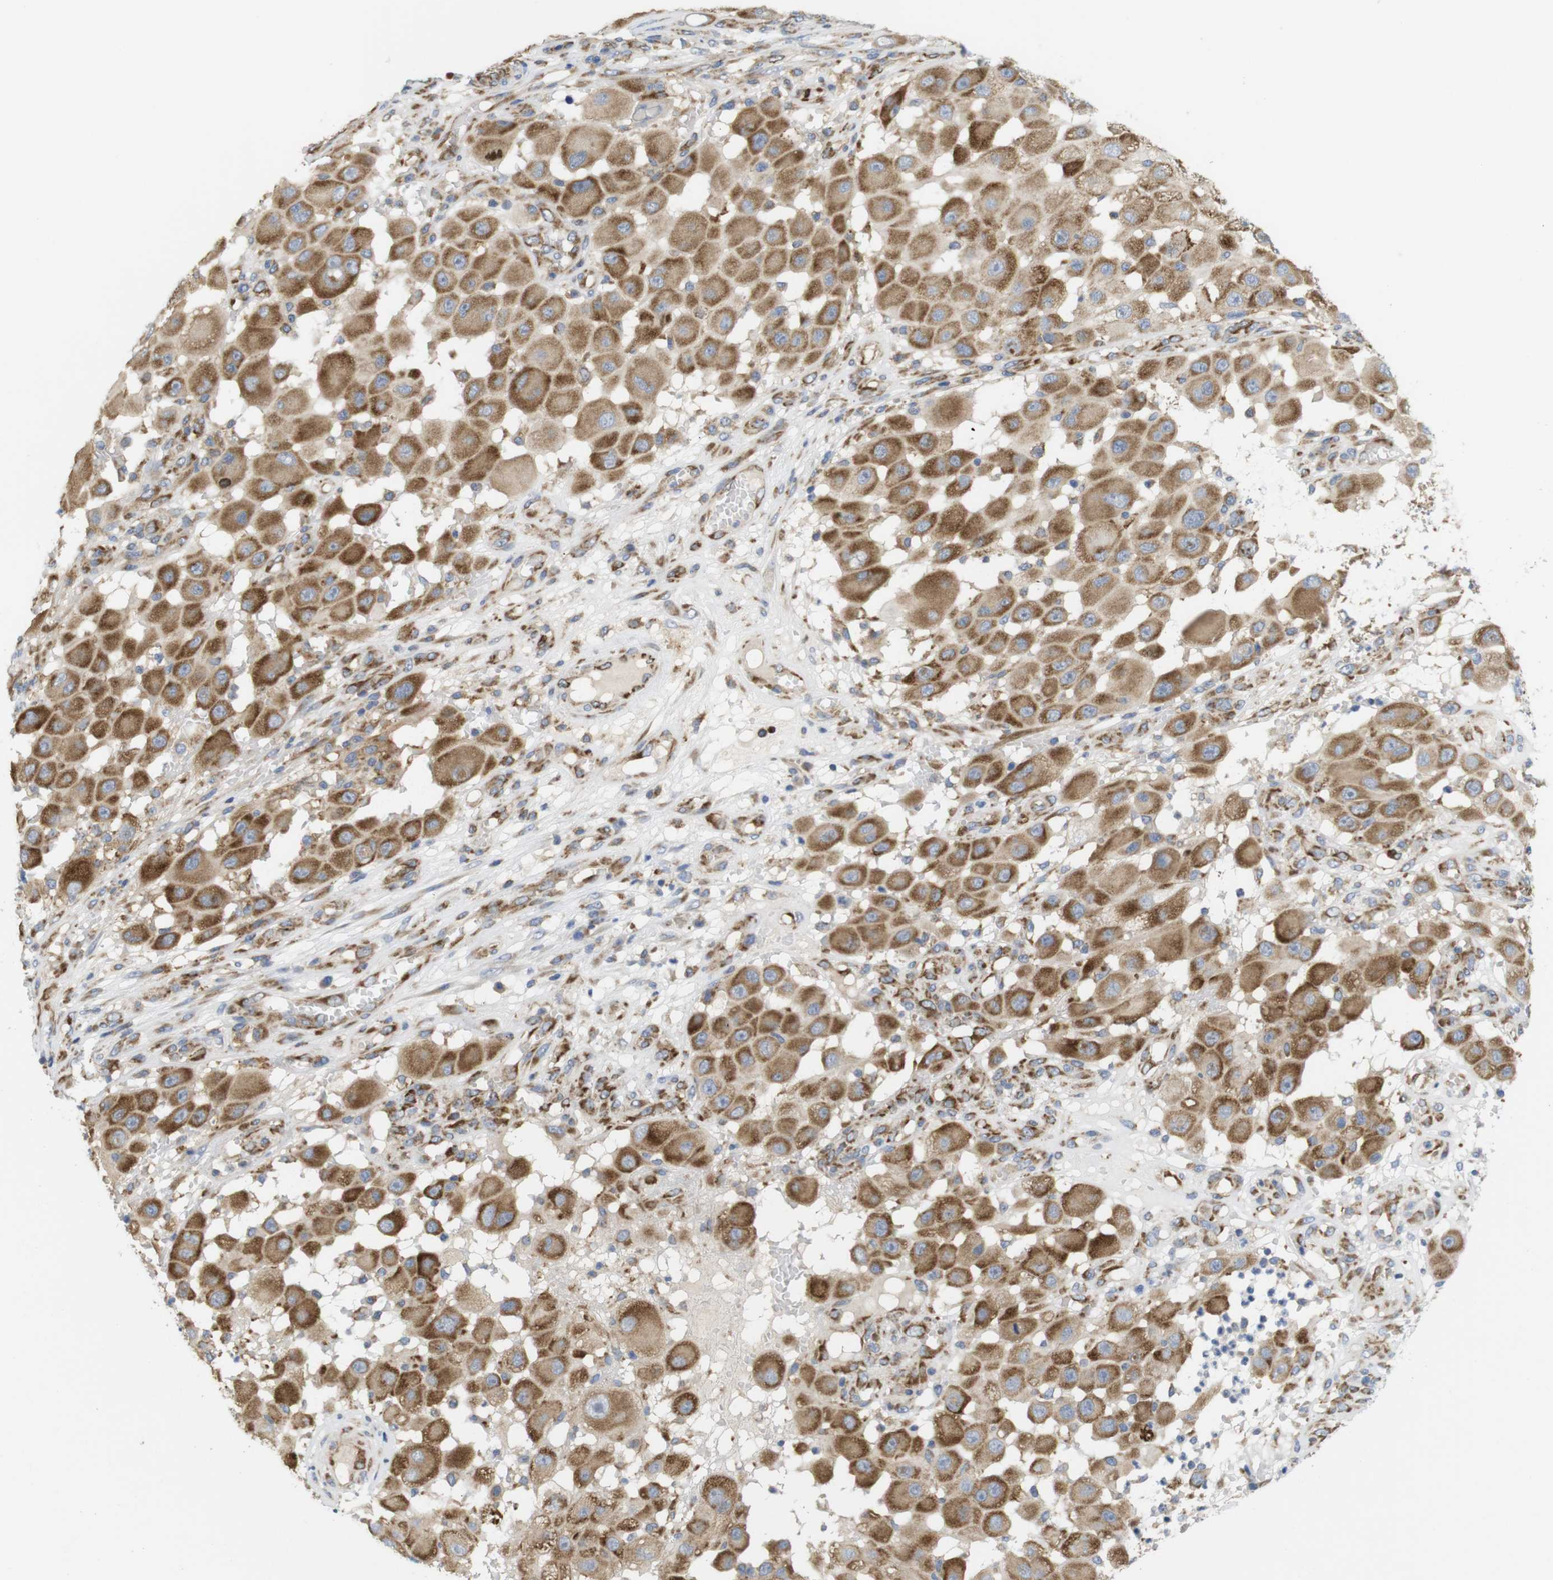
{"staining": {"intensity": "moderate", "quantity": ">75%", "location": "cytoplasmic/membranous"}, "tissue": "melanoma", "cell_type": "Tumor cells", "image_type": "cancer", "snomed": [{"axis": "morphology", "description": "Malignant melanoma, NOS"}, {"axis": "topography", "description": "Skin"}], "caption": "High-magnification brightfield microscopy of melanoma stained with DAB (brown) and counterstained with hematoxylin (blue). tumor cells exhibit moderate cytoplasmic/membranous expression is appreciated in about>75% of cells. (DAB (3,3'-diaminobenzidine) = brown stain, brightfield microscopy at high magnification).", "gene": "PCNX2", "patient": {"sex": "female", "age": 81}}